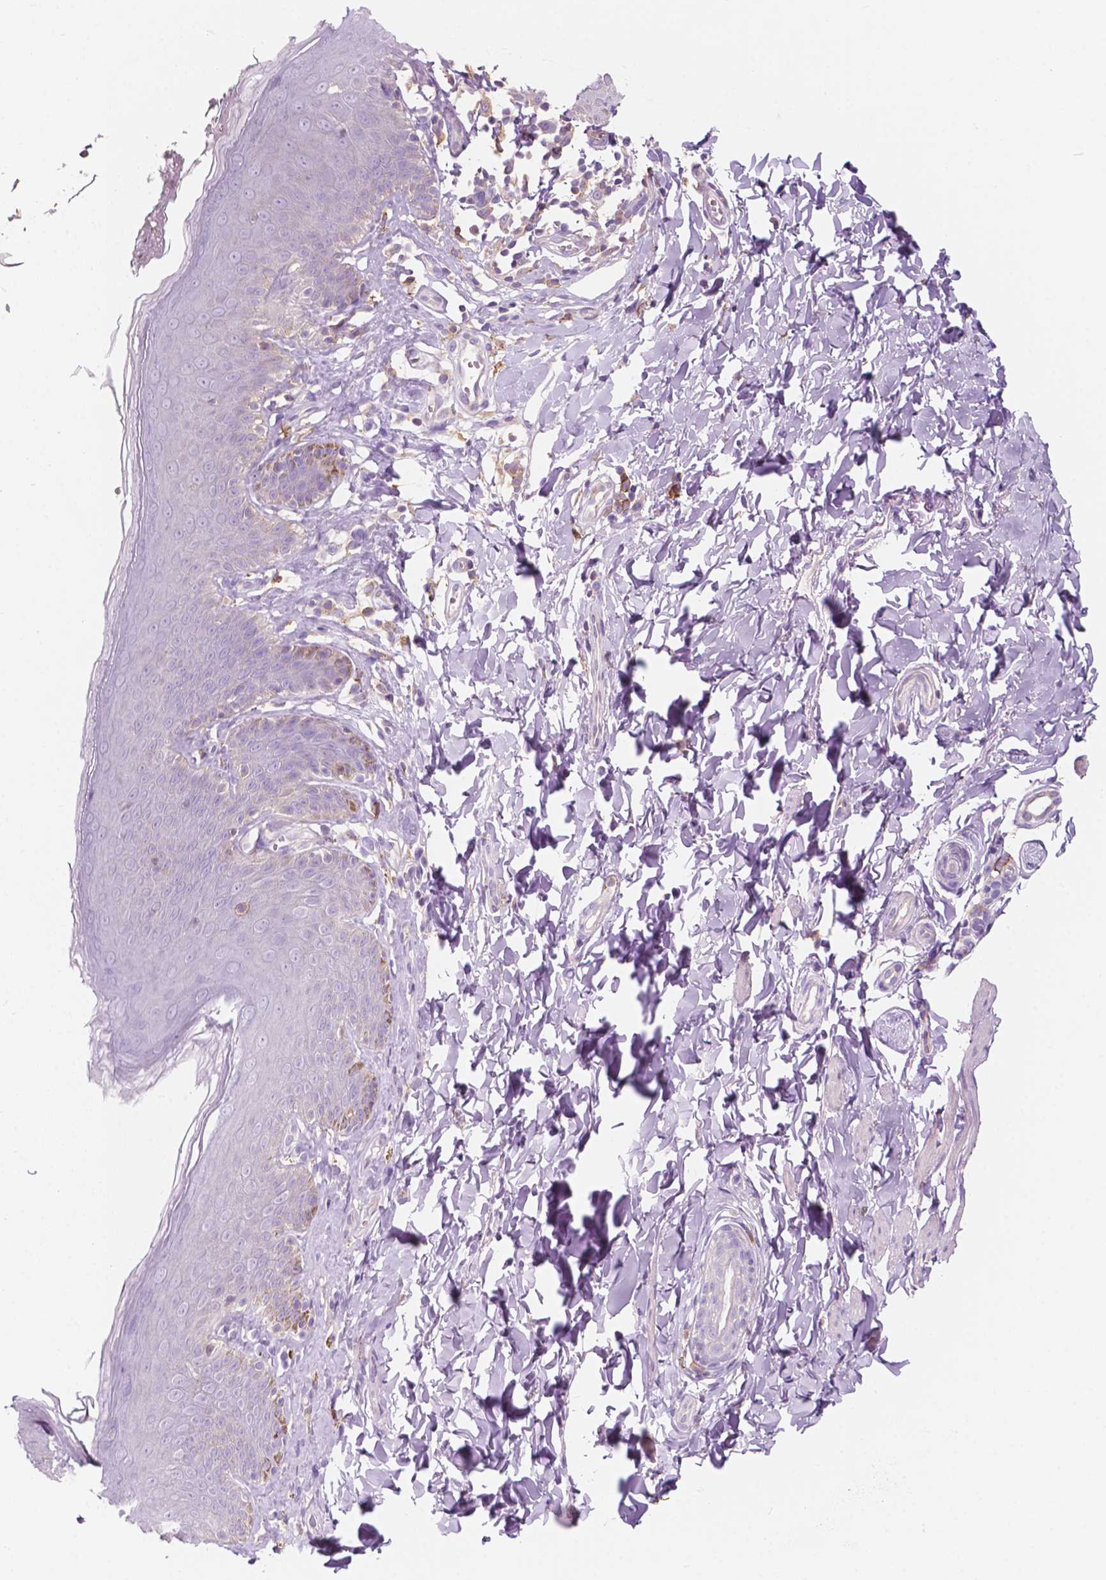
{"staining": {"intensity": "negative", "quantity": "none", "location": "none"}, "tissue": "skin", "cell_type": "Epidermal cells", "image_type": "normal", "snomed": [{"axis": "morphology", "description": "Normal tissue, NOS"}, {"axis": "topography", "description": "Vulva"}, {"axis": "topography", "description": "Peripheral nerve tissue"}], "caption": "DAB (3,3'-diaminobenzidine) immunohistochemical staining of normal skin reveals no significant positivity in epidermal cells. (Stains: DAB (3,3'-diaminobenzidine) immunohistochemistry (IHC) with hematoxylin counter stain, Microscopy: brightfield microscopy at high magnification).", "gene": "SEMA4A", "patient": {"sex": "female", "age": 66}}